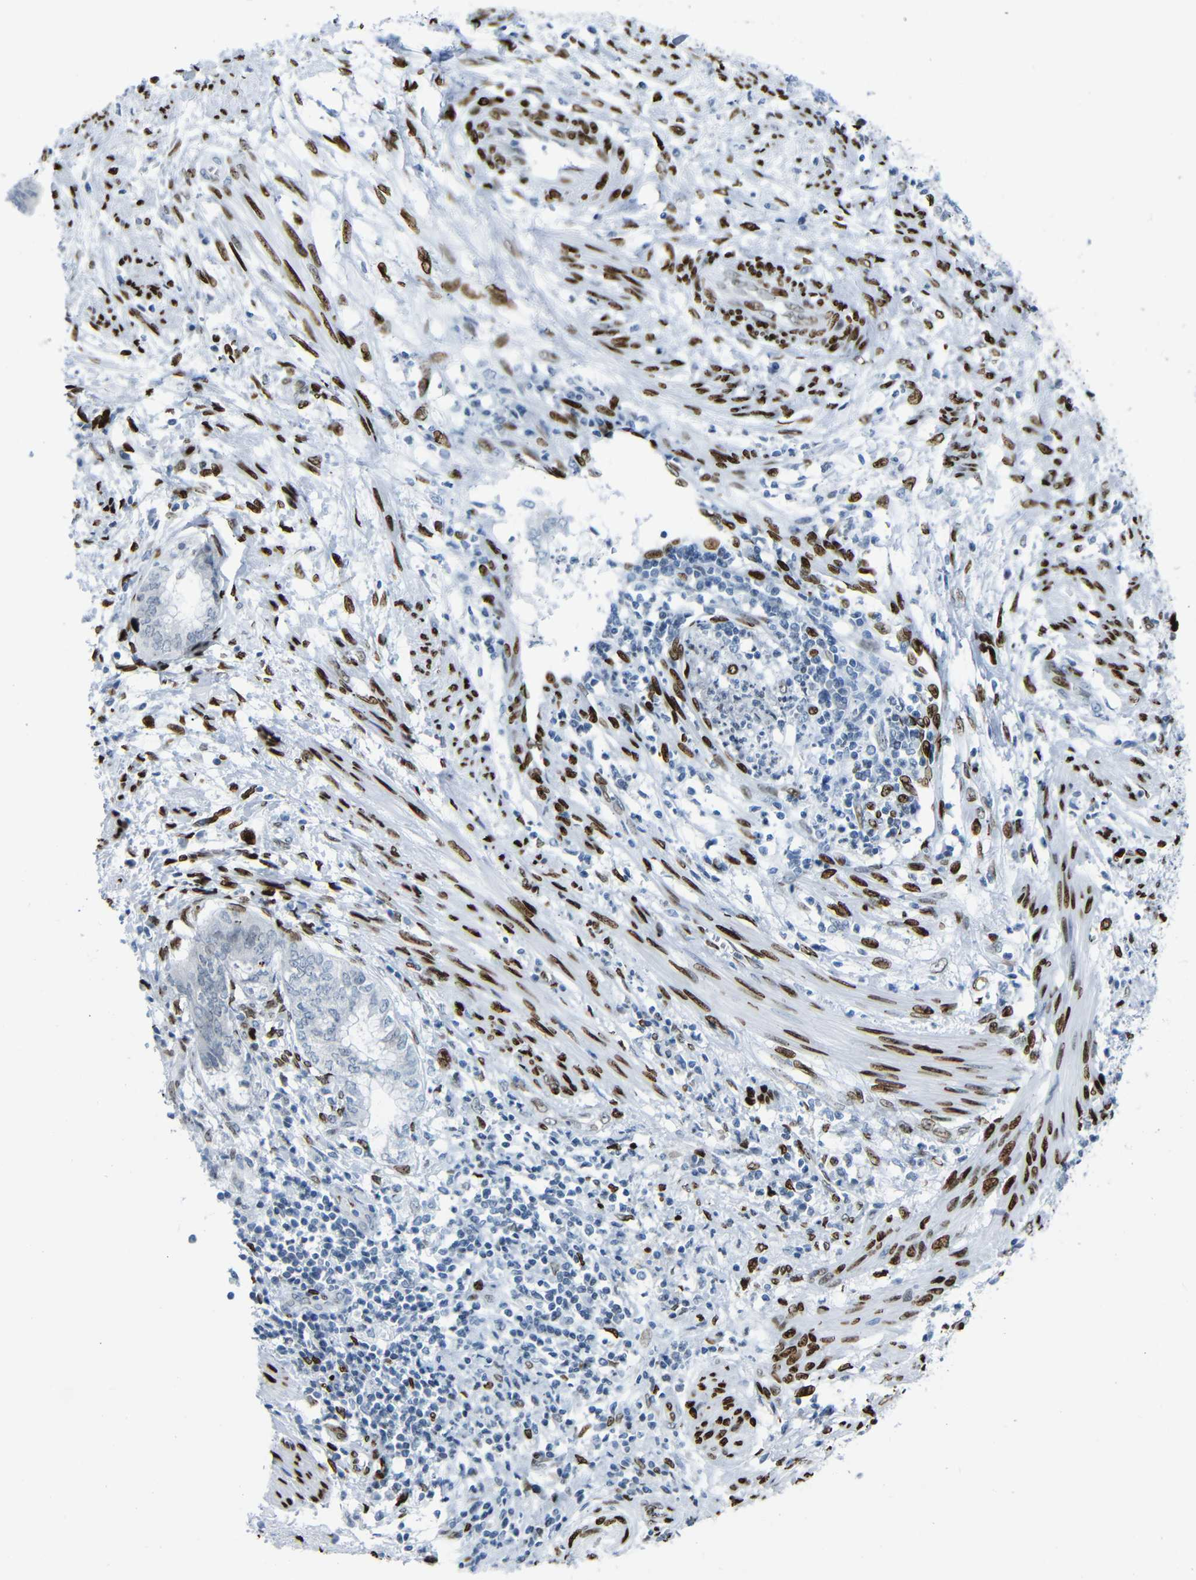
{"staining": {"intensity": "negative", "quantity": "none", "location": "none"}, "tissue": "endometrial cancer", "cell_type": "Tumor cells", "image_type": "cancer", "snomed": [{"axis": "morphology", "description": "Necrosis, NOS"}, {"axis": "morphology", "description": "Adenocarcinoma, NOS"}, {"axis": "topography", "description": "Endometrium"}], "caption": "This is an IHC photomicrograph of human endometrial cancer. There is no positivity in tumor cells.", "gene": "NPIPB15", "patient": {"sex": "female", "age": 79}}